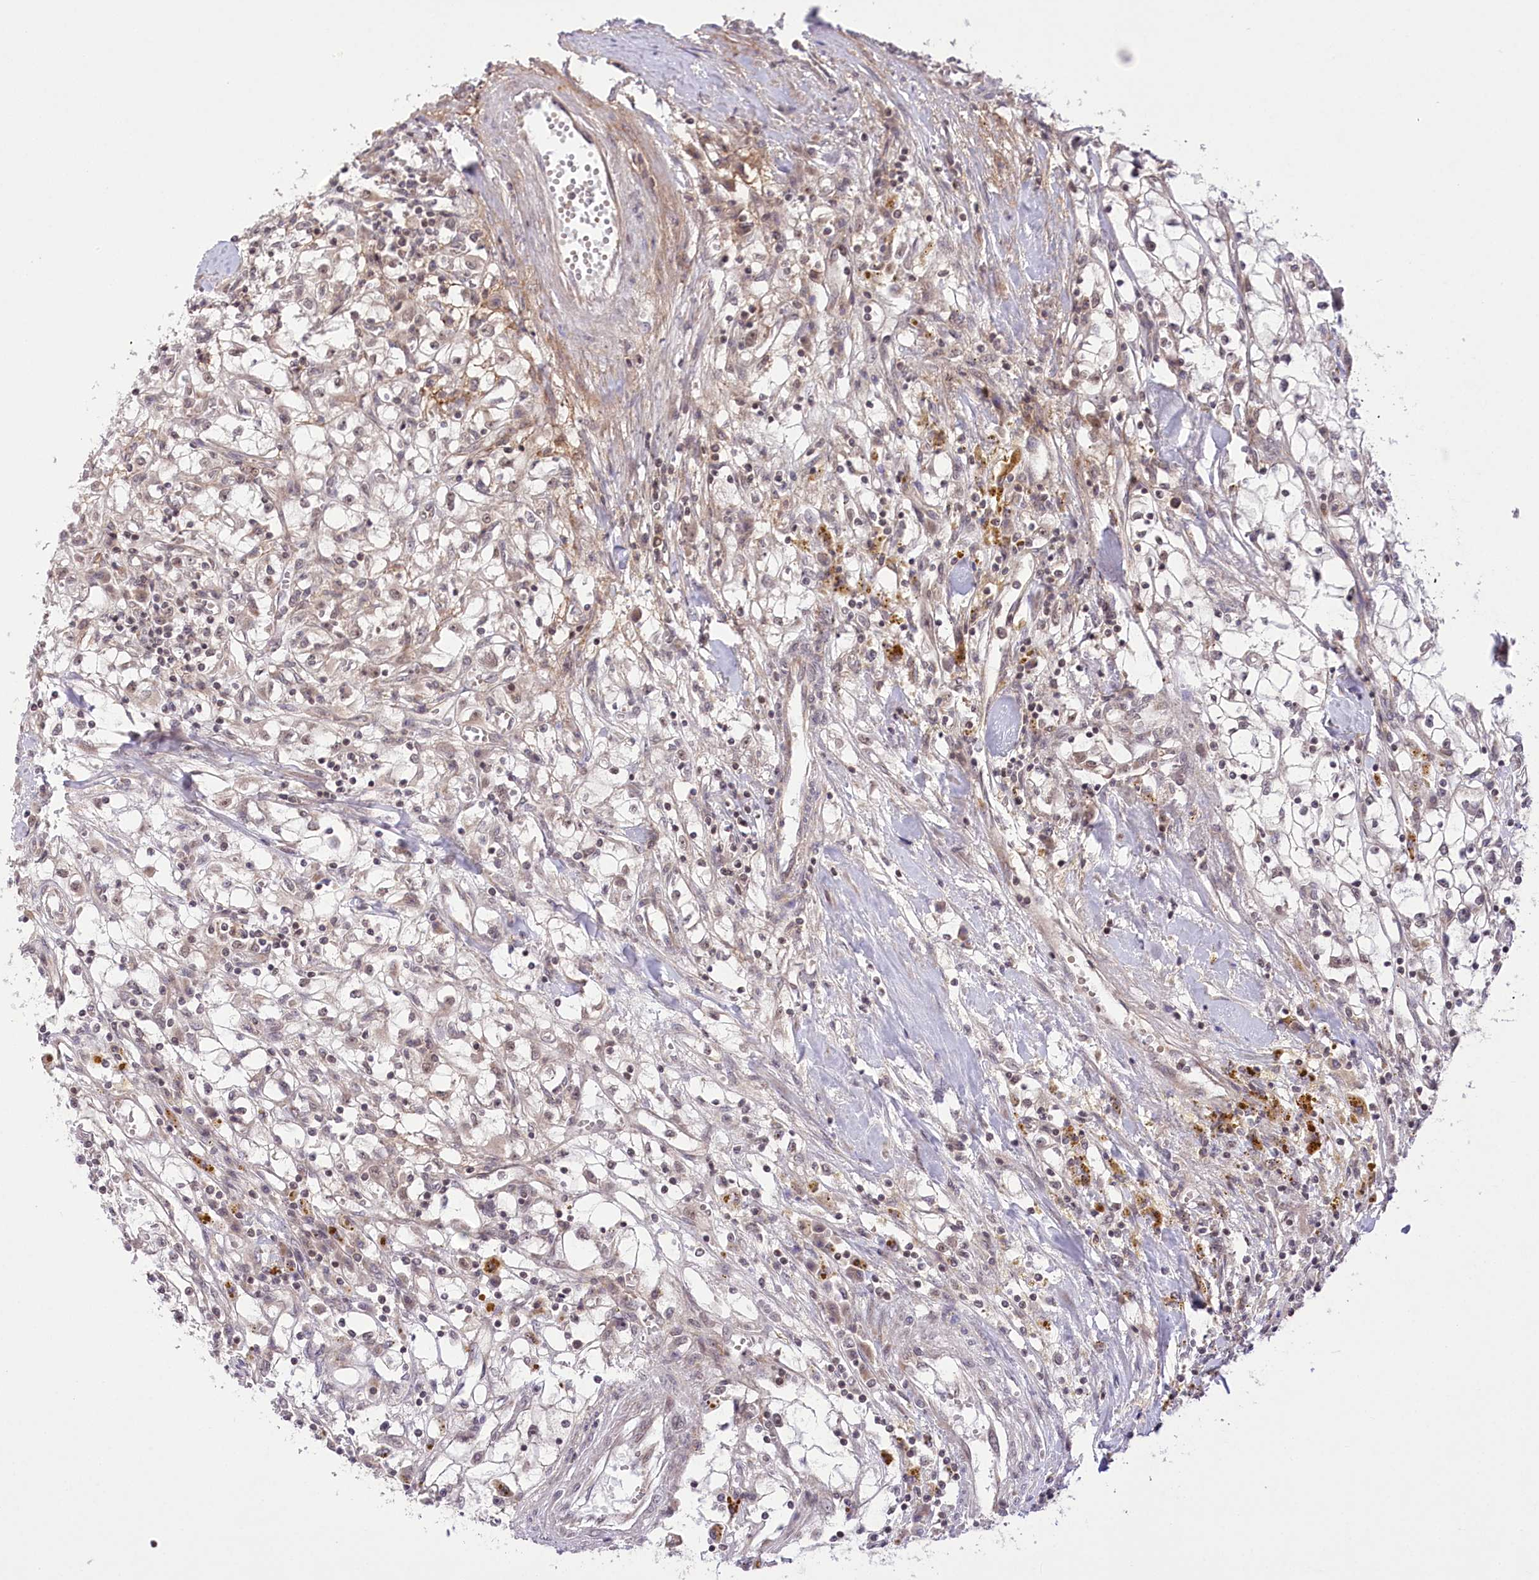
{"staining": {"intensity": "negative", "quantity": "none", "location": "none"}, "tissue": "renal cancer", "cell_type": "Tumor cells", "image_type": "cancer", "snomed": [{"axis": "morphology", "description": "Adenocarcinoma, NOS"}, {"axis": "topography", "description": "Kidney"}], "caption": "Renal cancer (adenocarcinoma) was stained to show a protein in brown. There is no significant staining in tumor cells. Brightfield microscopy of immunohistochemistry (IHC) stained with DAB (brown) and hematoxylin (blue), captured at high magnification.", "gene": "ZMAT2", "patient": {"sex": "male", "age": 56}}